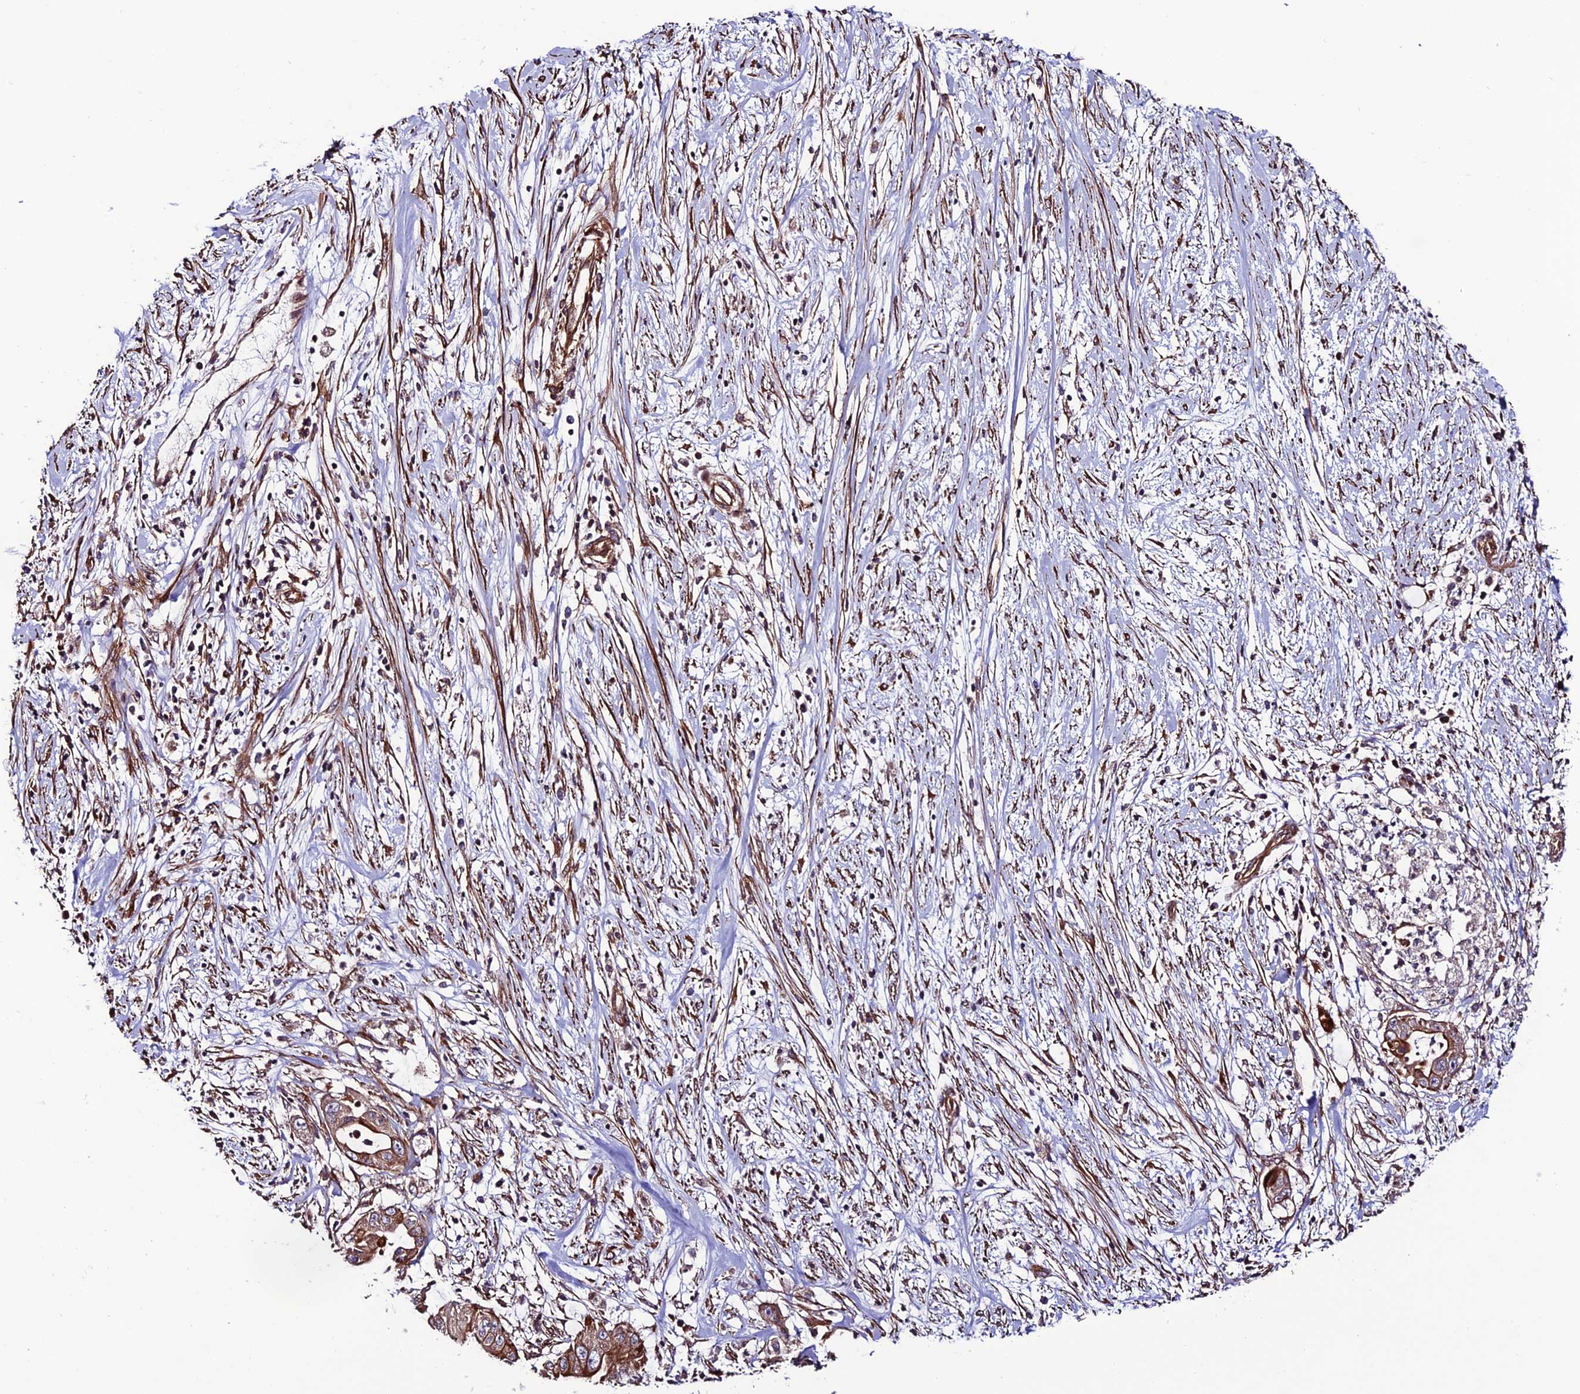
{"staining": {"intensity": "moderate", "quantity": ">75%", "location": "cytoplasmic/membranous"}, "tissue": "pancreatic cancer", "cell_type": "Tumor cells", "image_type": "cancer", "snomed": [{"axis": "morphology", "description": "Adenocarcinoma, NOS"}, {"axis": "topography", "description": "Pancreas"}], "caption": "The photomicrograph demonstrates a brown stain indicating the presence of a protein in the cytoplasmic/membranous of tumor cells in adenocarcinoma (pancreatic). The staining is performed using DAB brown chromogen to label protein expression. The nuclei are counter-stained blue using hematoxylin.", "gene": "TNIP3", "patient": {"sex": "male", "age": 68}}